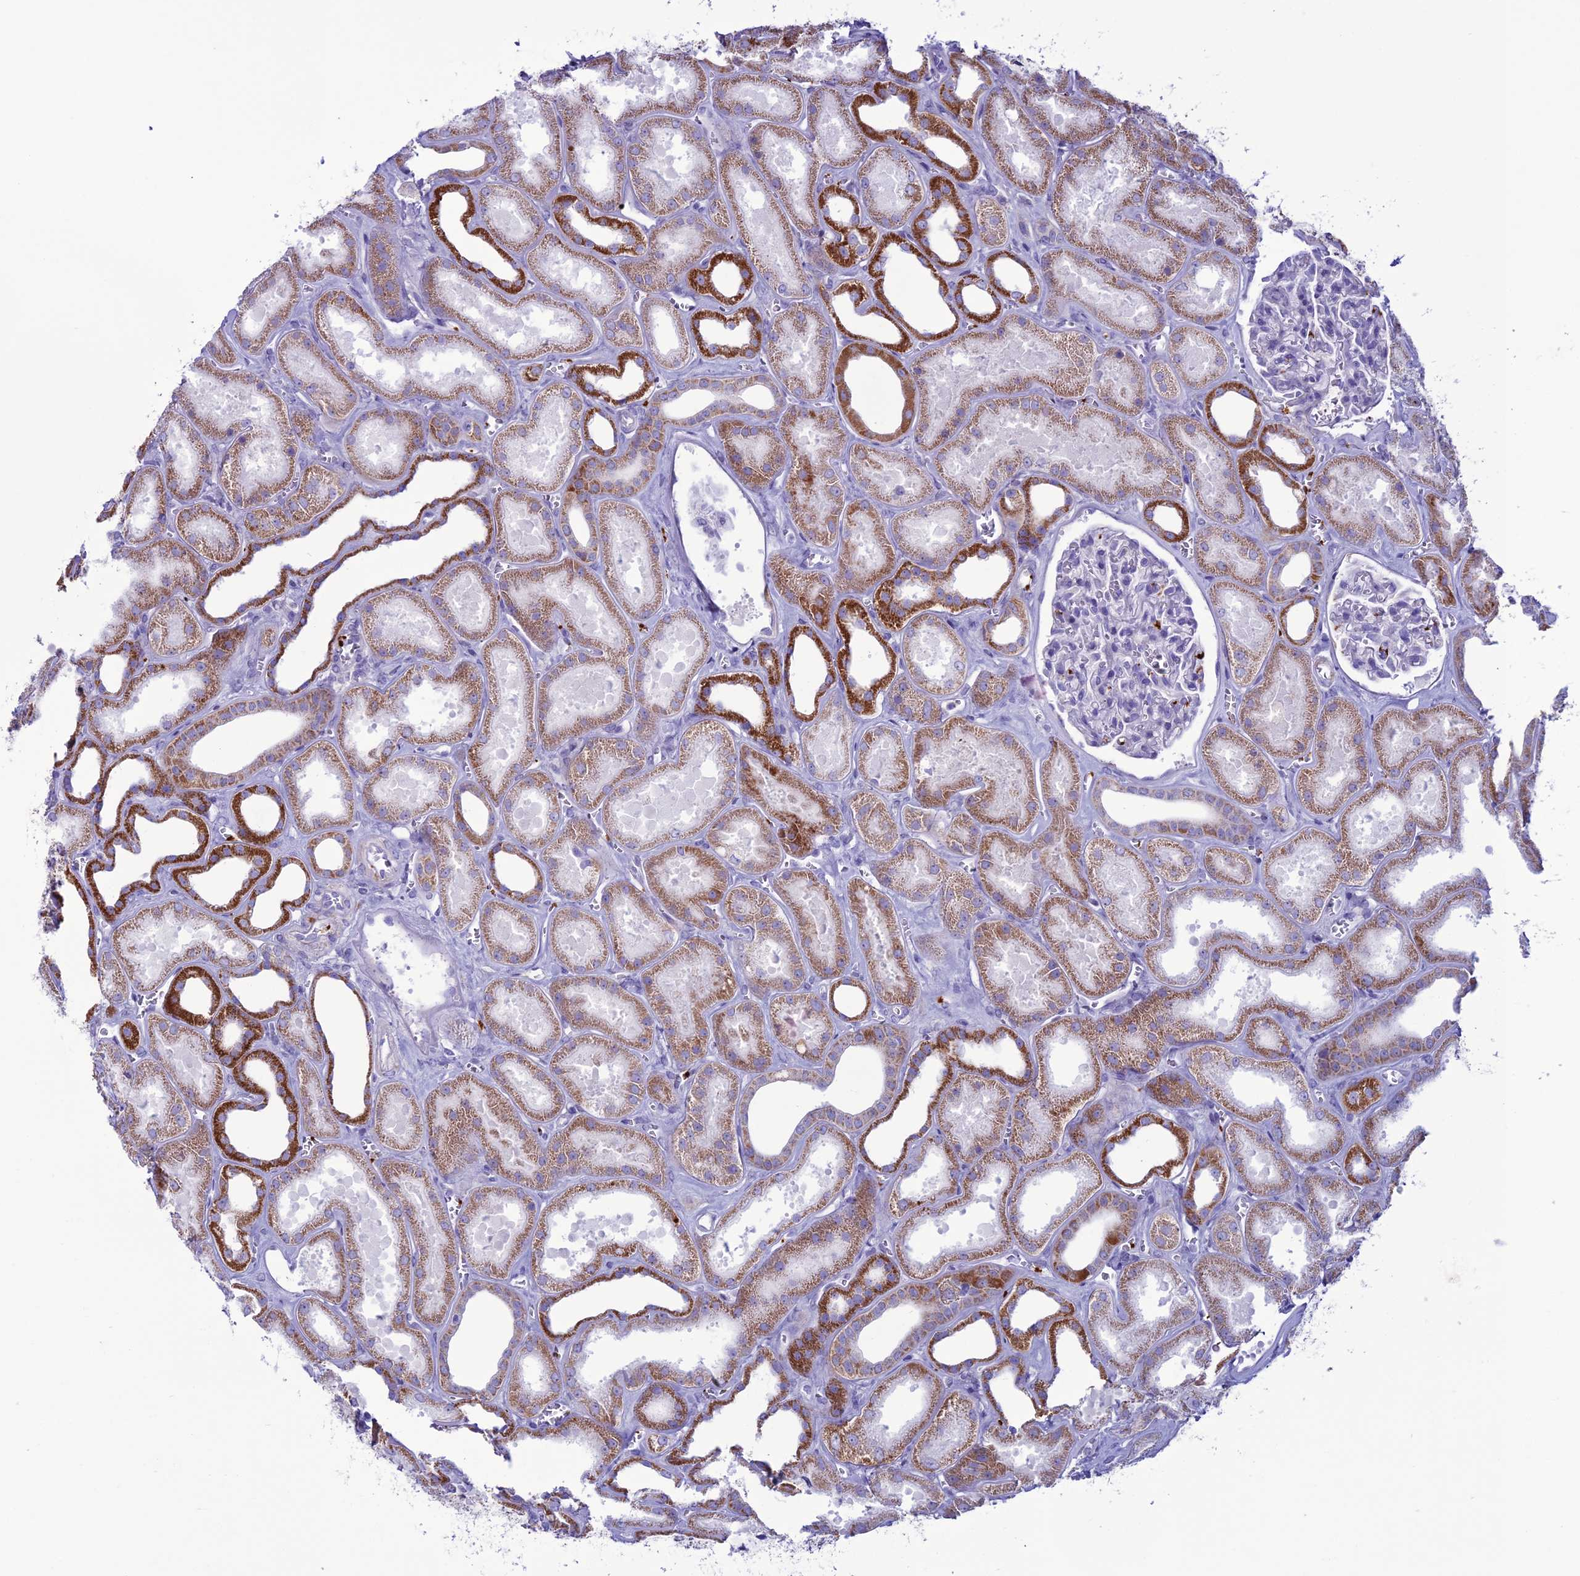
{"staining": {"intensity": "negative", "quantity": "none", "location": "none"}, "tissue": "kidney", "cell_type": "Cells in glomeruli", "image_type": "normal", "snomed": [{"axis": "morphology", "description": "Normal tissue, NOS"}, {"axis": "morphology", "description": "Adenocarcinoma, NOS"}, {"axis": "topography", "description": "Kidney"}], "caption": "Kidney stained for a protein using immunohistochemistry shows no expression cells in glomeruli.", "gene": "C21orf140", "patient": {"sex": "female", "age": 68}}